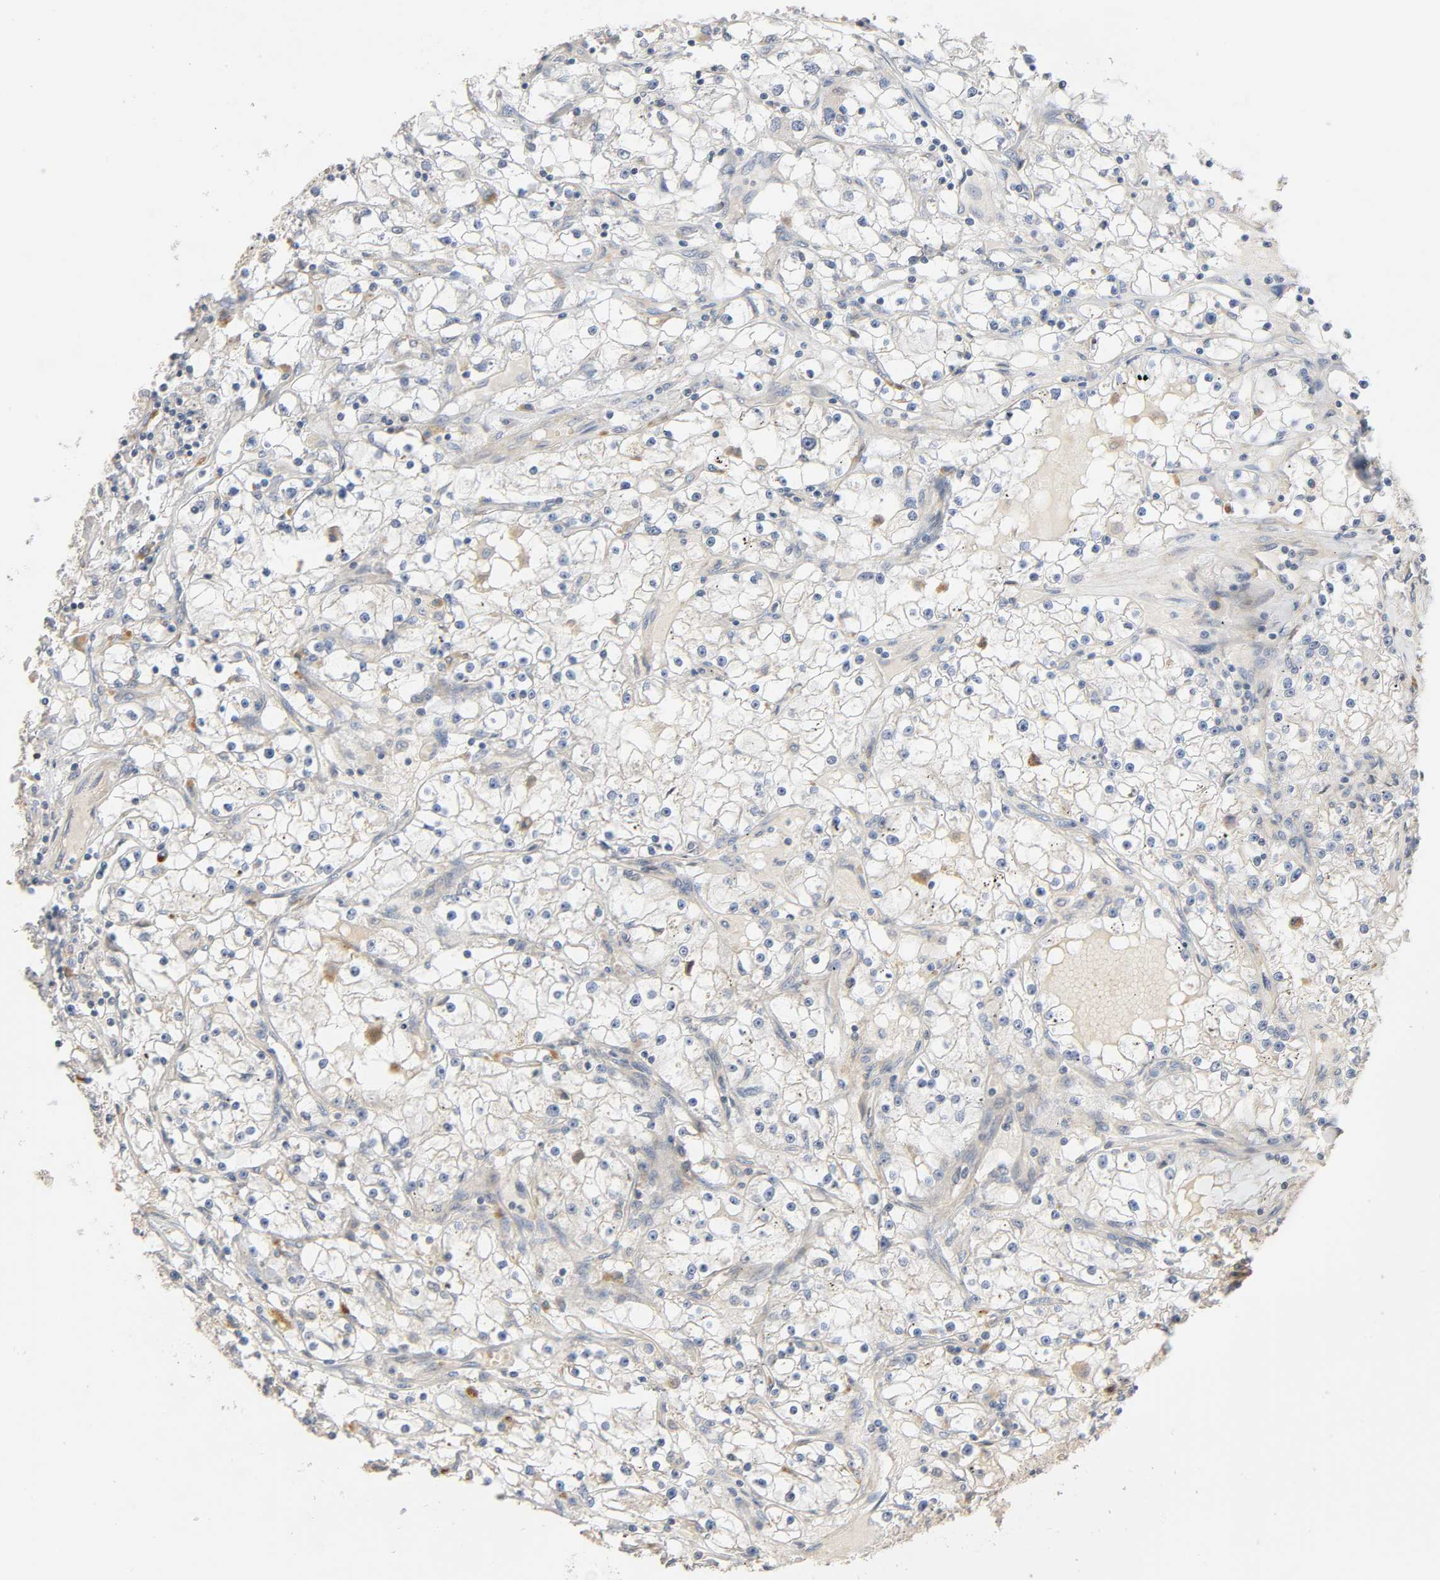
{"staining": {"intensity": "negative", "quantity": "none", "location": "none"}, "tissue": "renal cancer", "cell_type": "Tumor cells", "image_type": "cancer", "snomed": [{"axis": "morphology", "description": "Adenocarcinoma, NOS"}, {"axis": "topography", "description": "Kidney"}], "caption": "DAB immunohistochemical staining of human renal cancer exhibits no significant staining in tumor cells.", "gene": "SGSM1", "patient": {"sex": "male", "age": 56}}